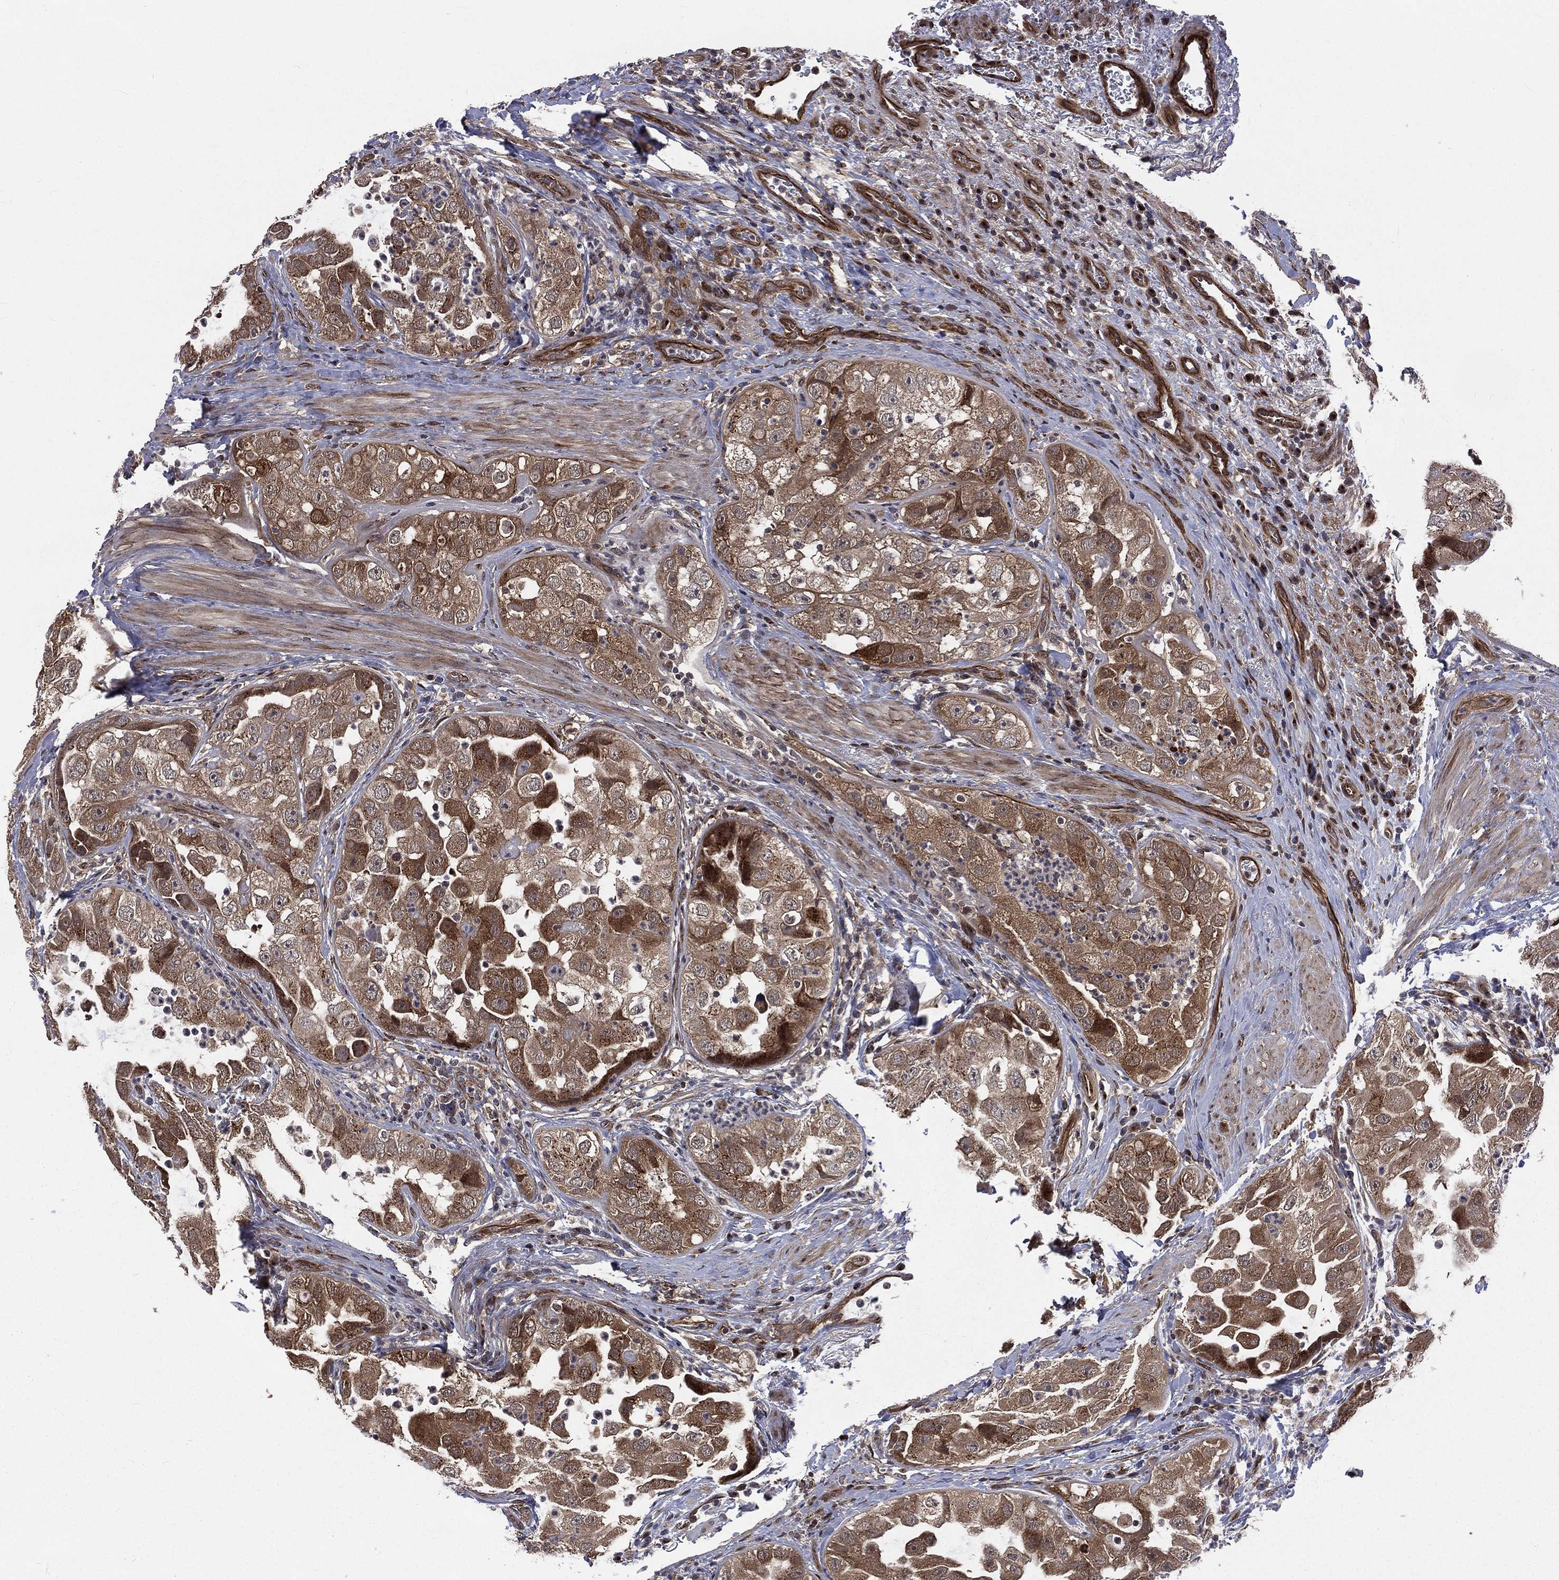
{"staining": {"intensity": "moderate", "quantity": "25%-75%", "location": "cytoplasmic/membranous"}, "tissue": "urothelial cancer", "cell_type": "Tumor cells", "image_type": "cancer", "snomed": [{"axis": "morphology", "description": "Urothelial carcinoma, High grade"}, {"axis": "topography", "description": "Urinary bladder"}], "caption": "A brown stain highlights moderate cytoplasmic/membranous staining of a protein in high-grade urothelial carcinoma tumor cells. (DAB (3,3'-diaminobenzidine) IHC with brightfield microscopy, high magnification).", "gene": "ARL3", "patient": {"sex": "female", "age": 41}}